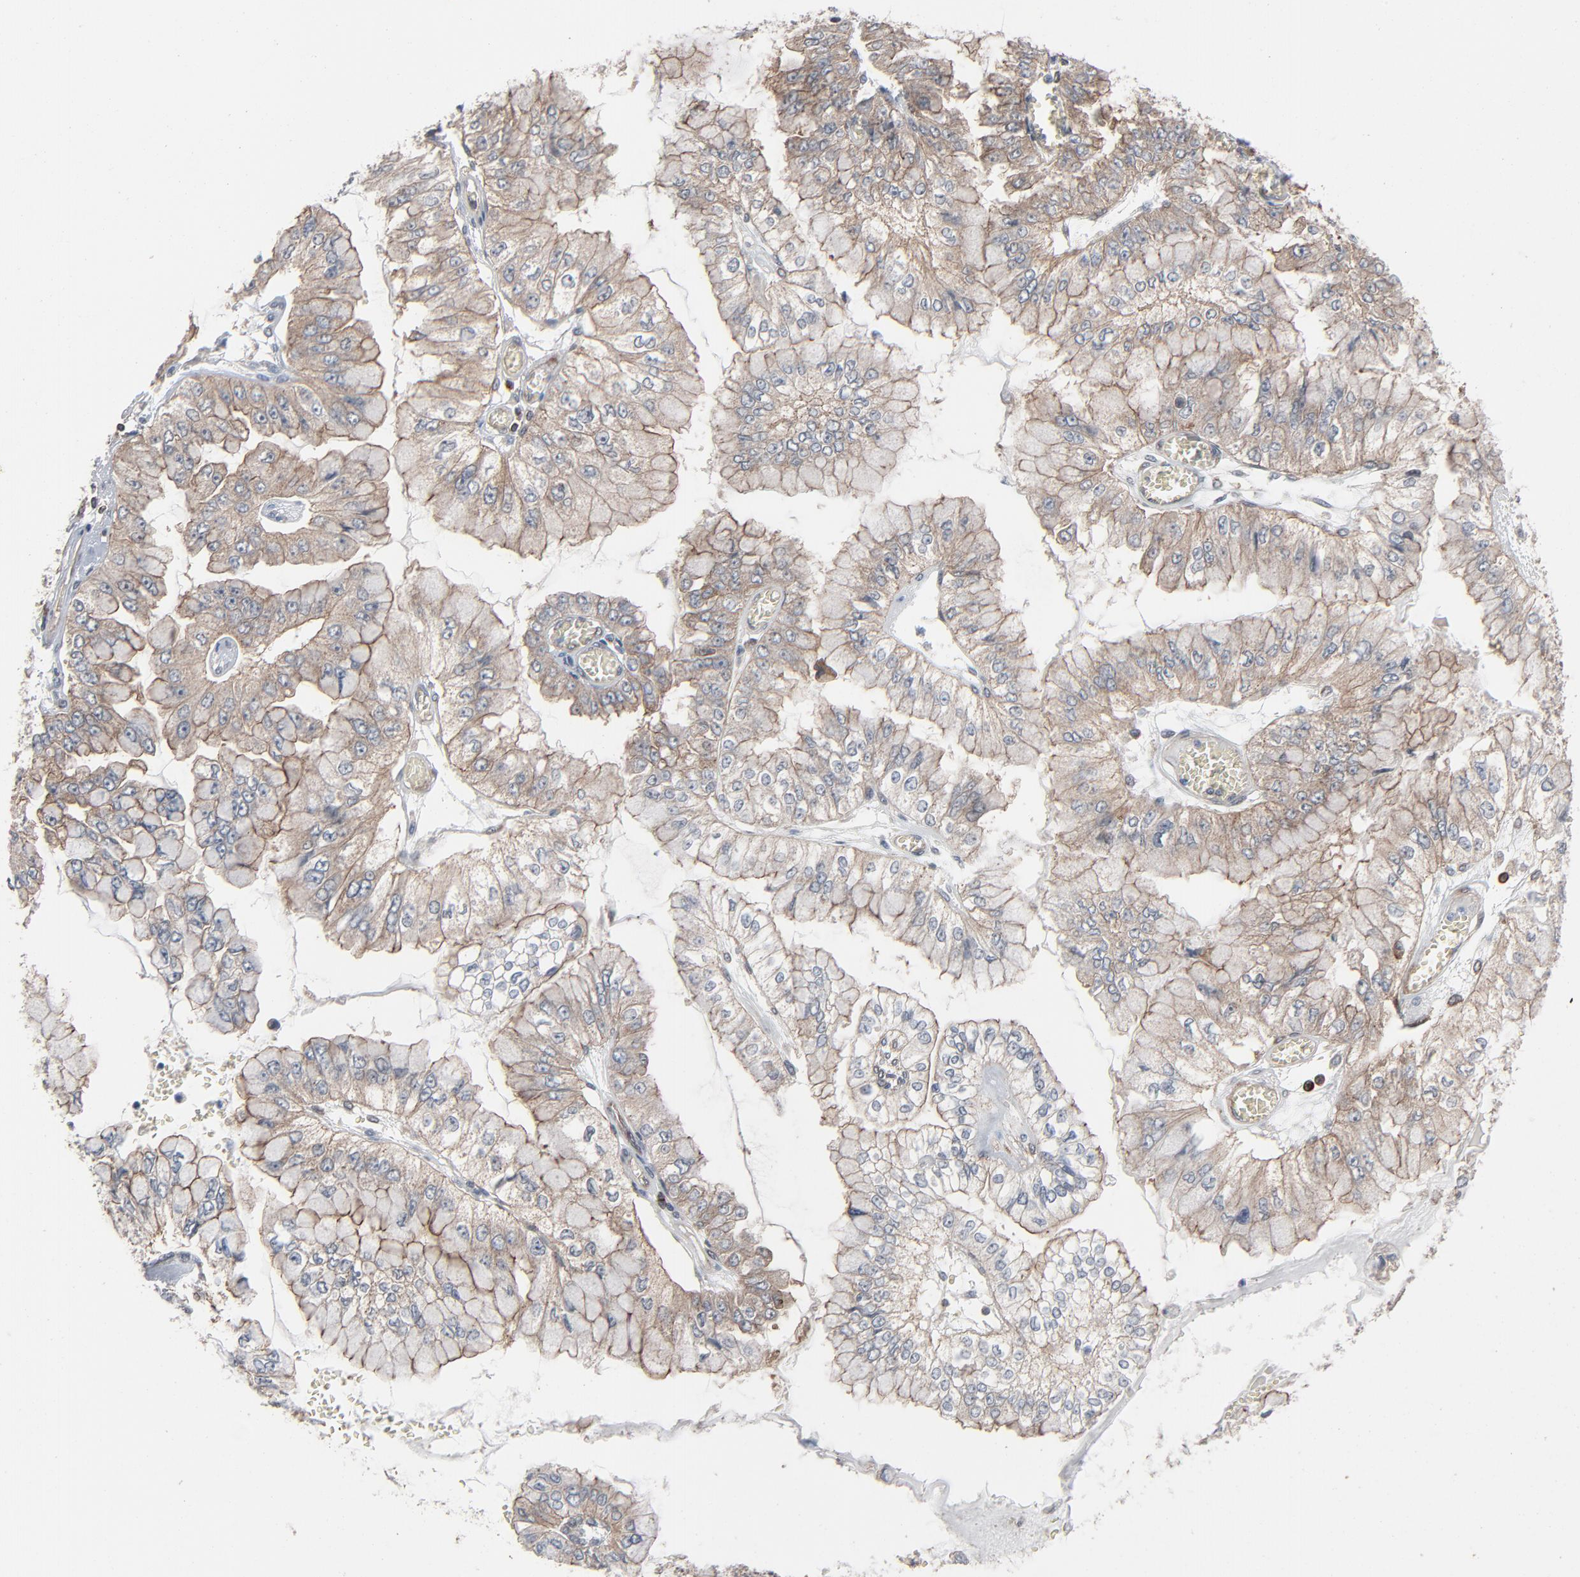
{"staining": {"intensity": "moderate", "quantity": "25%-75%", "location": "cytoplasmic/membranous"}, "tissue": "liver cancer", "cell_type": "Tumor cells", "image_type": "cancer", "snomed": [{"axis": "morphology", "description": "Cholangiocarcinoma"}, {"axis": "topography", "description": "Liver"}], "caption": "Liver cholangiocarcinoma tissue displays moderate cytoplasmic/membranous expression in about 25%-75% of tumor cells, visualized by immunohistochemistry. (DAB (3,3'-diaminobenzidine) IHC with brightfield microscopy, high magnification).", "gene": "OPTN", "patient": {"sex": "female", "age": 79}}